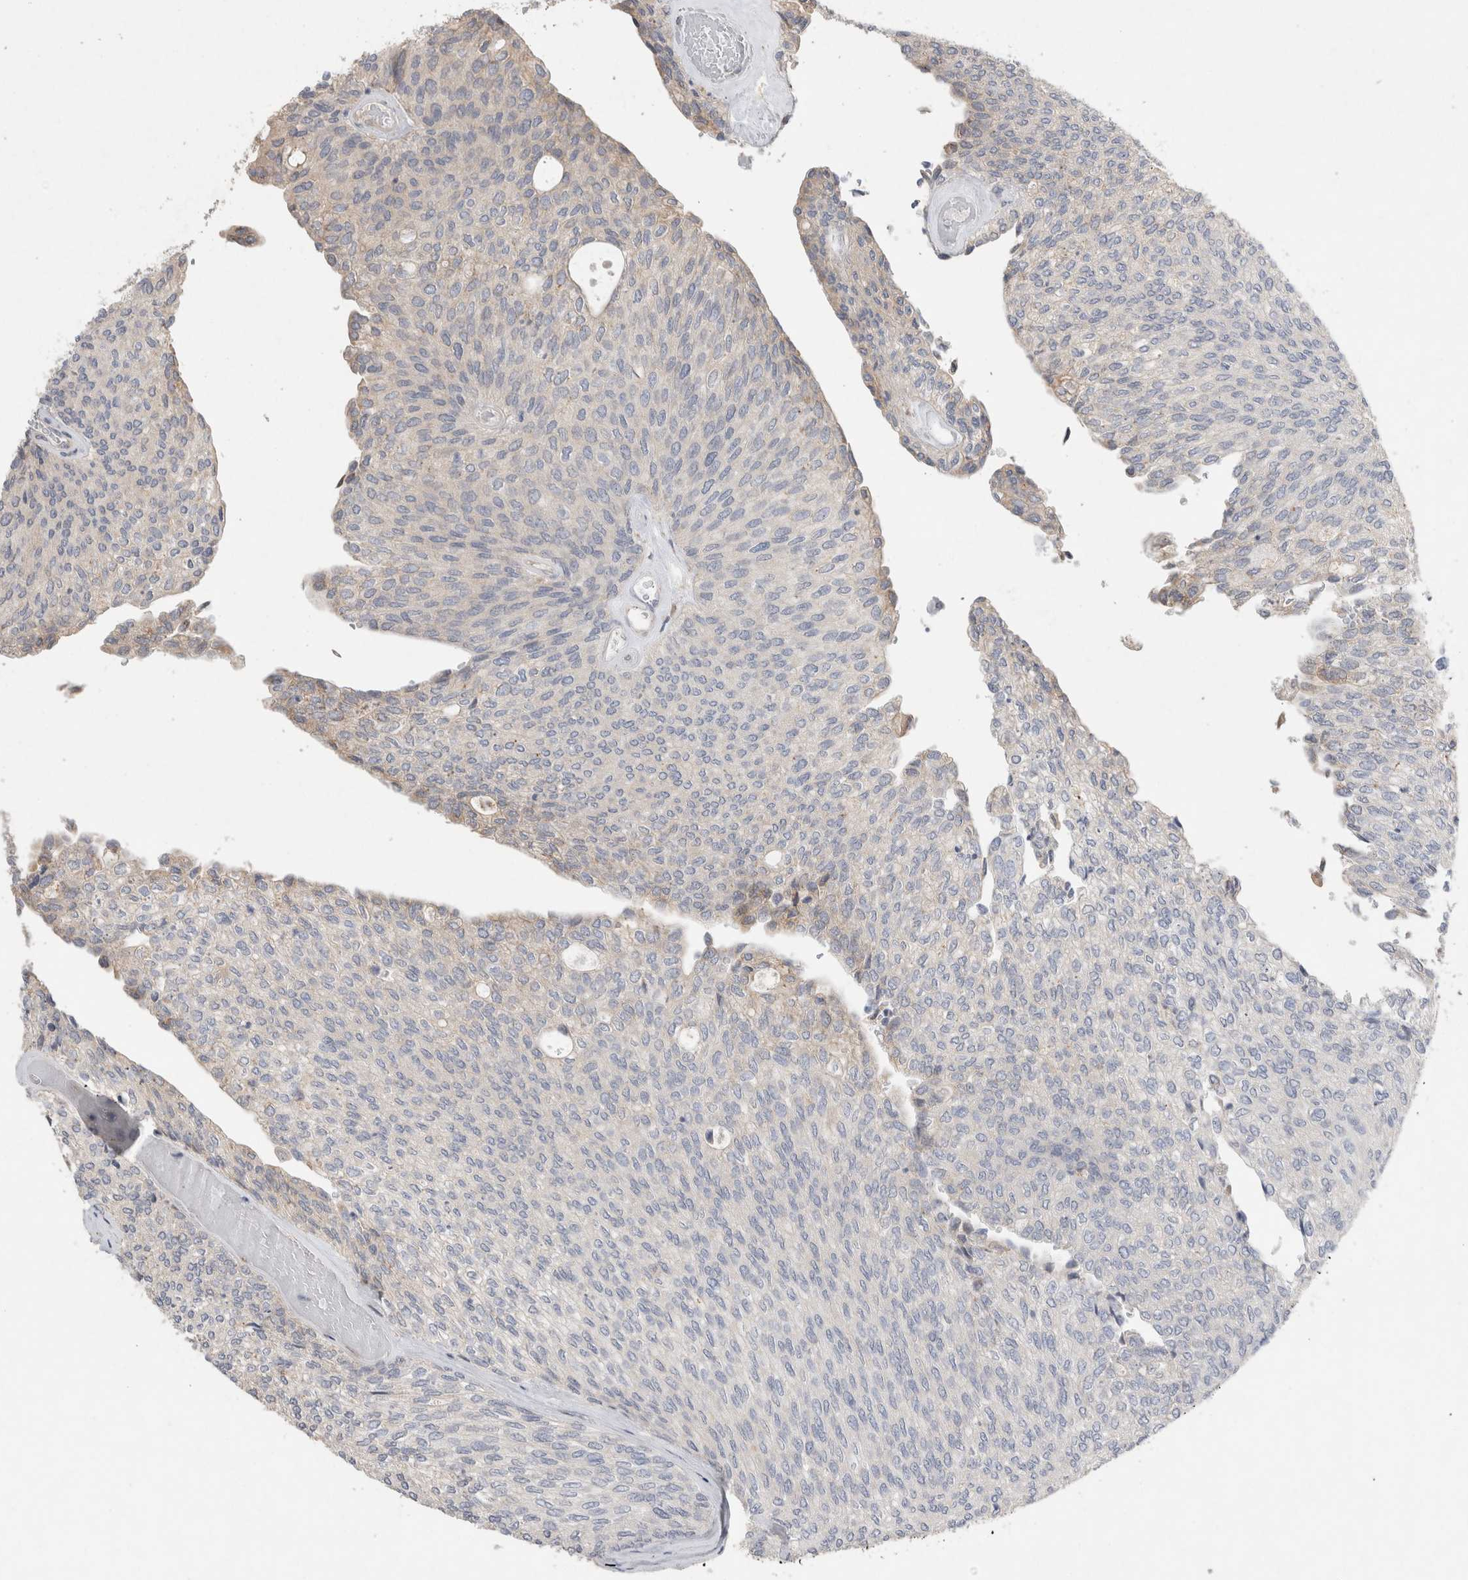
{"staining": {"intensity": "negative", "quantity": "none", "location": "none"}, "tissue": "urothelial cancer", "cell_type": "Tumor cells", "image_type": "cancer", "snomed": [{"axis": "morphology", "description": "Urothelial carcinoma, Low grade"}, {"axis": "topography", "description": "Urinary bladder"}], "caption": "A high-resolution photomicrograph shows immunohistochemistry staining of urothelial cancer, which reveals no significant staining in tumor cells.", "gene": "TRMT9B", "patient": {"sex": "female", "age": 79}}